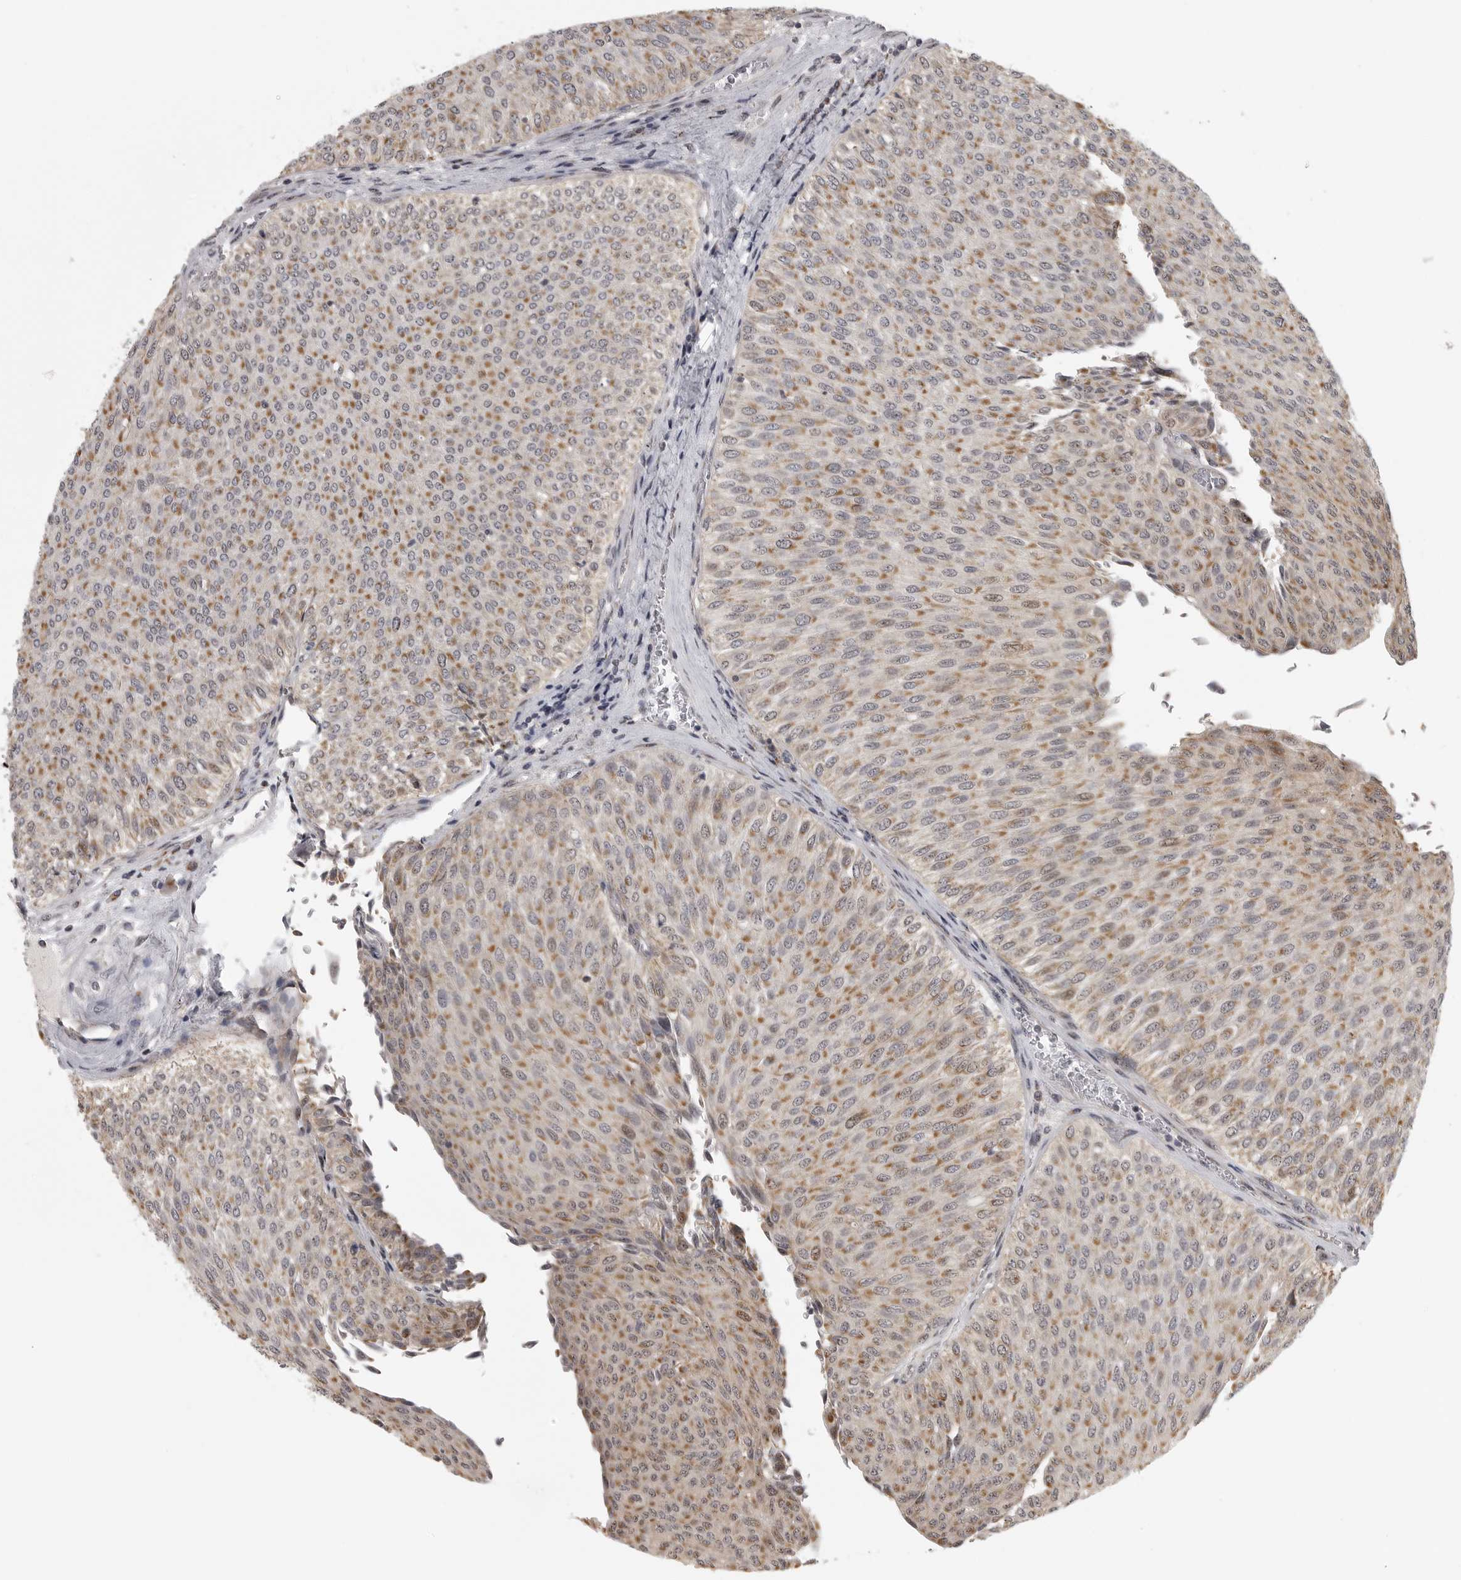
{"staining": {"intensity": "moderate", "quantity": ">75%", "location": "cytoplasmic/membranous"}, "tissue": "urothelial cancer", "cell_type": "Tumor cells", "image_type": "cancer", "snomed": [{"axis": "morphology", "description": "Urothelial carcinoma, Low grade"}, {"axis": "topography", "description": "Urinary bladder"}], "caption": "Protein expression analysis of human urothelial cancer reveals moderate cytoplasmic/membranous positivity in approximately >75% of tumor cells.", "gene": "POLE2", "patient": {"sex": "male", "age": 78}}